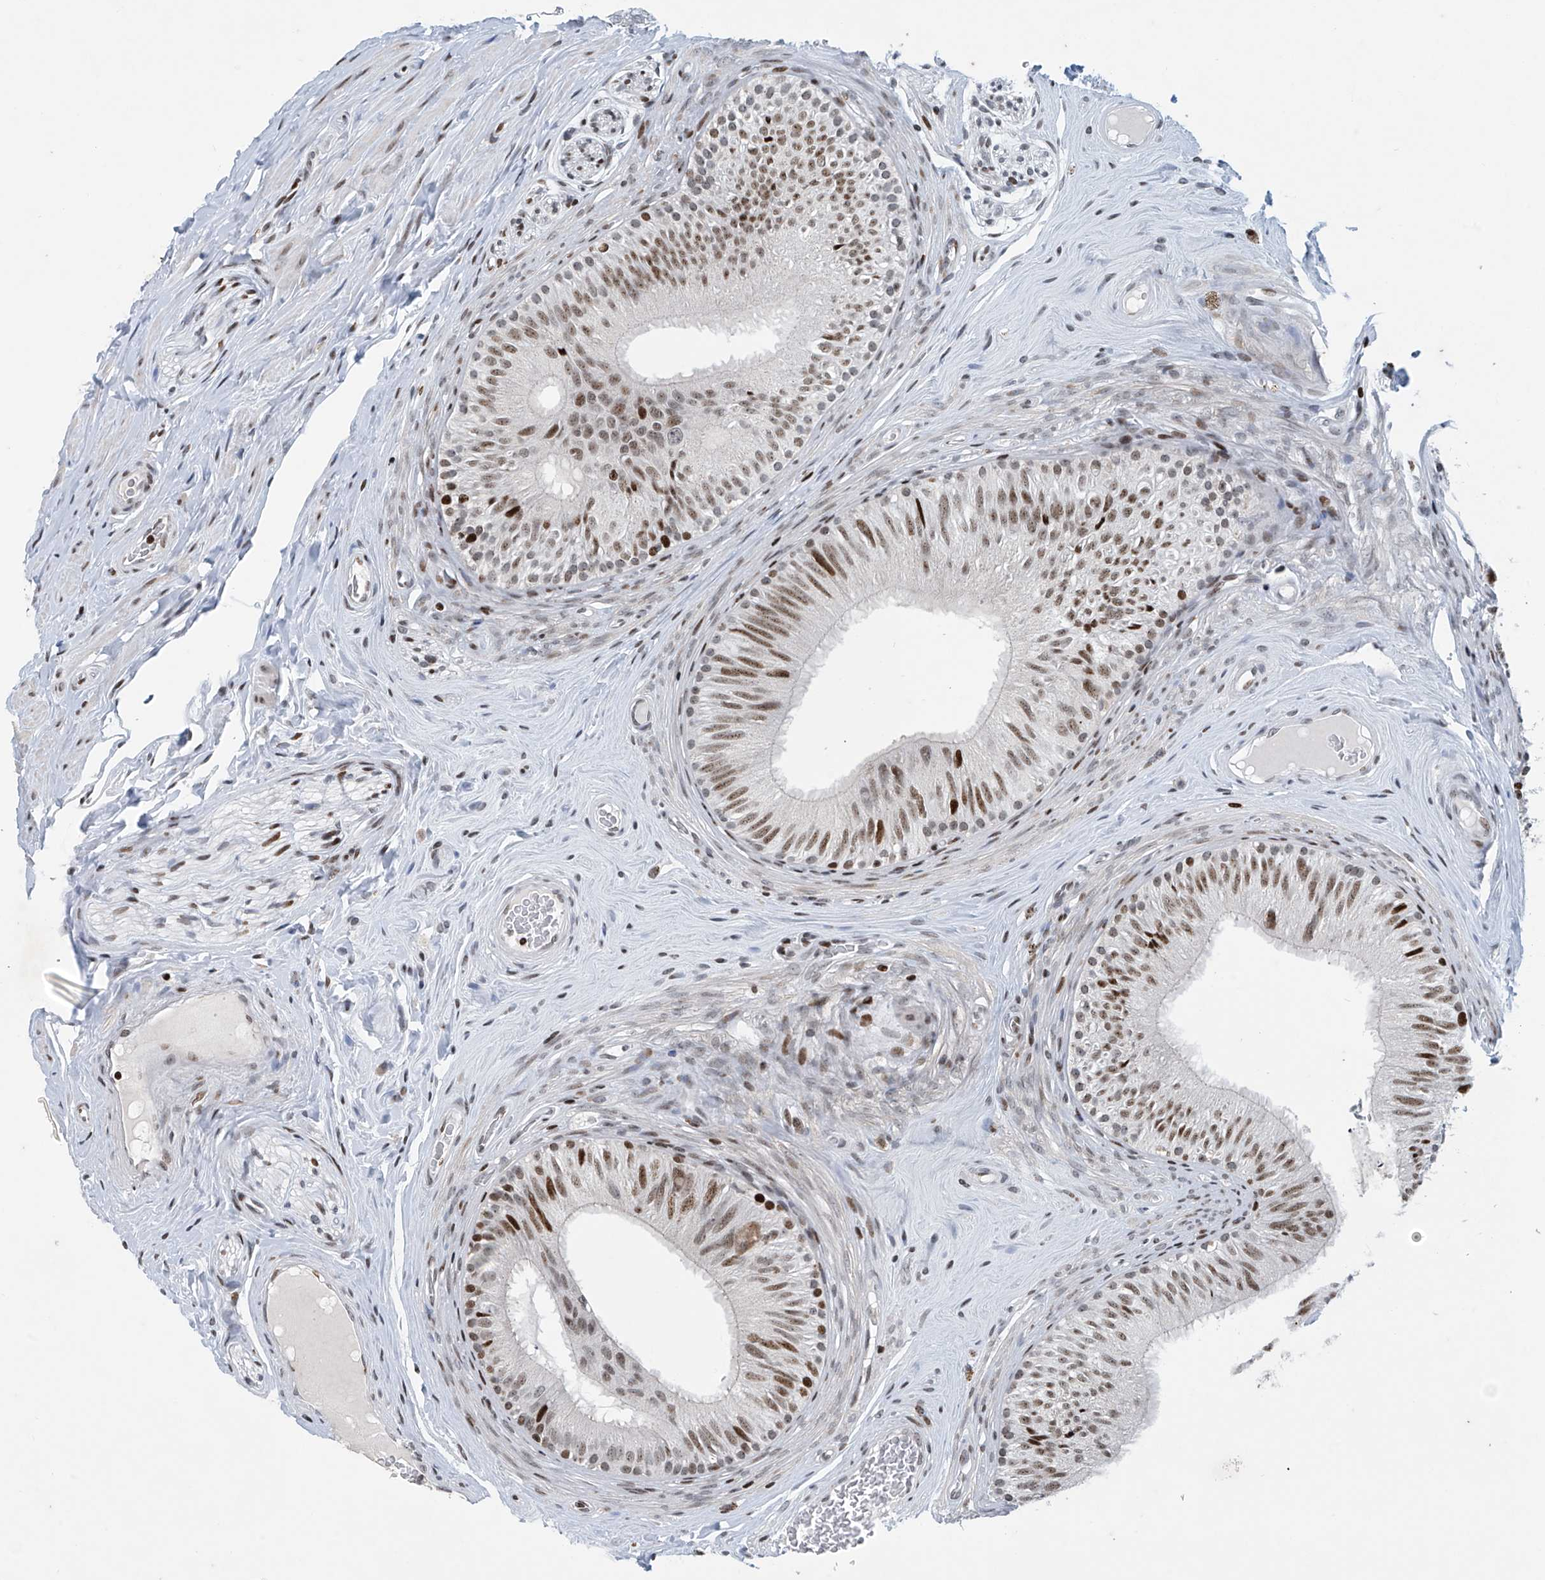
{"staining": {"intensity": "moderate", "quantity": ">75%", "location": "nuclear"}, "tissue": "epididymis", "cell_type": "Glandular cells", "image_type": "normal", "snomed": [{"axis": "morphology", "description": "Normal tissue, NOS"}, {"axis": "topography", "description": "Epididymis"}], "caption": "Moderate nuclear positivity for a protein is appreciated in approximately >75% of glandular cells of benign epididymis using IHC.", "gene": "RFX7", "patient": {"sex": "male", "age": 46}}